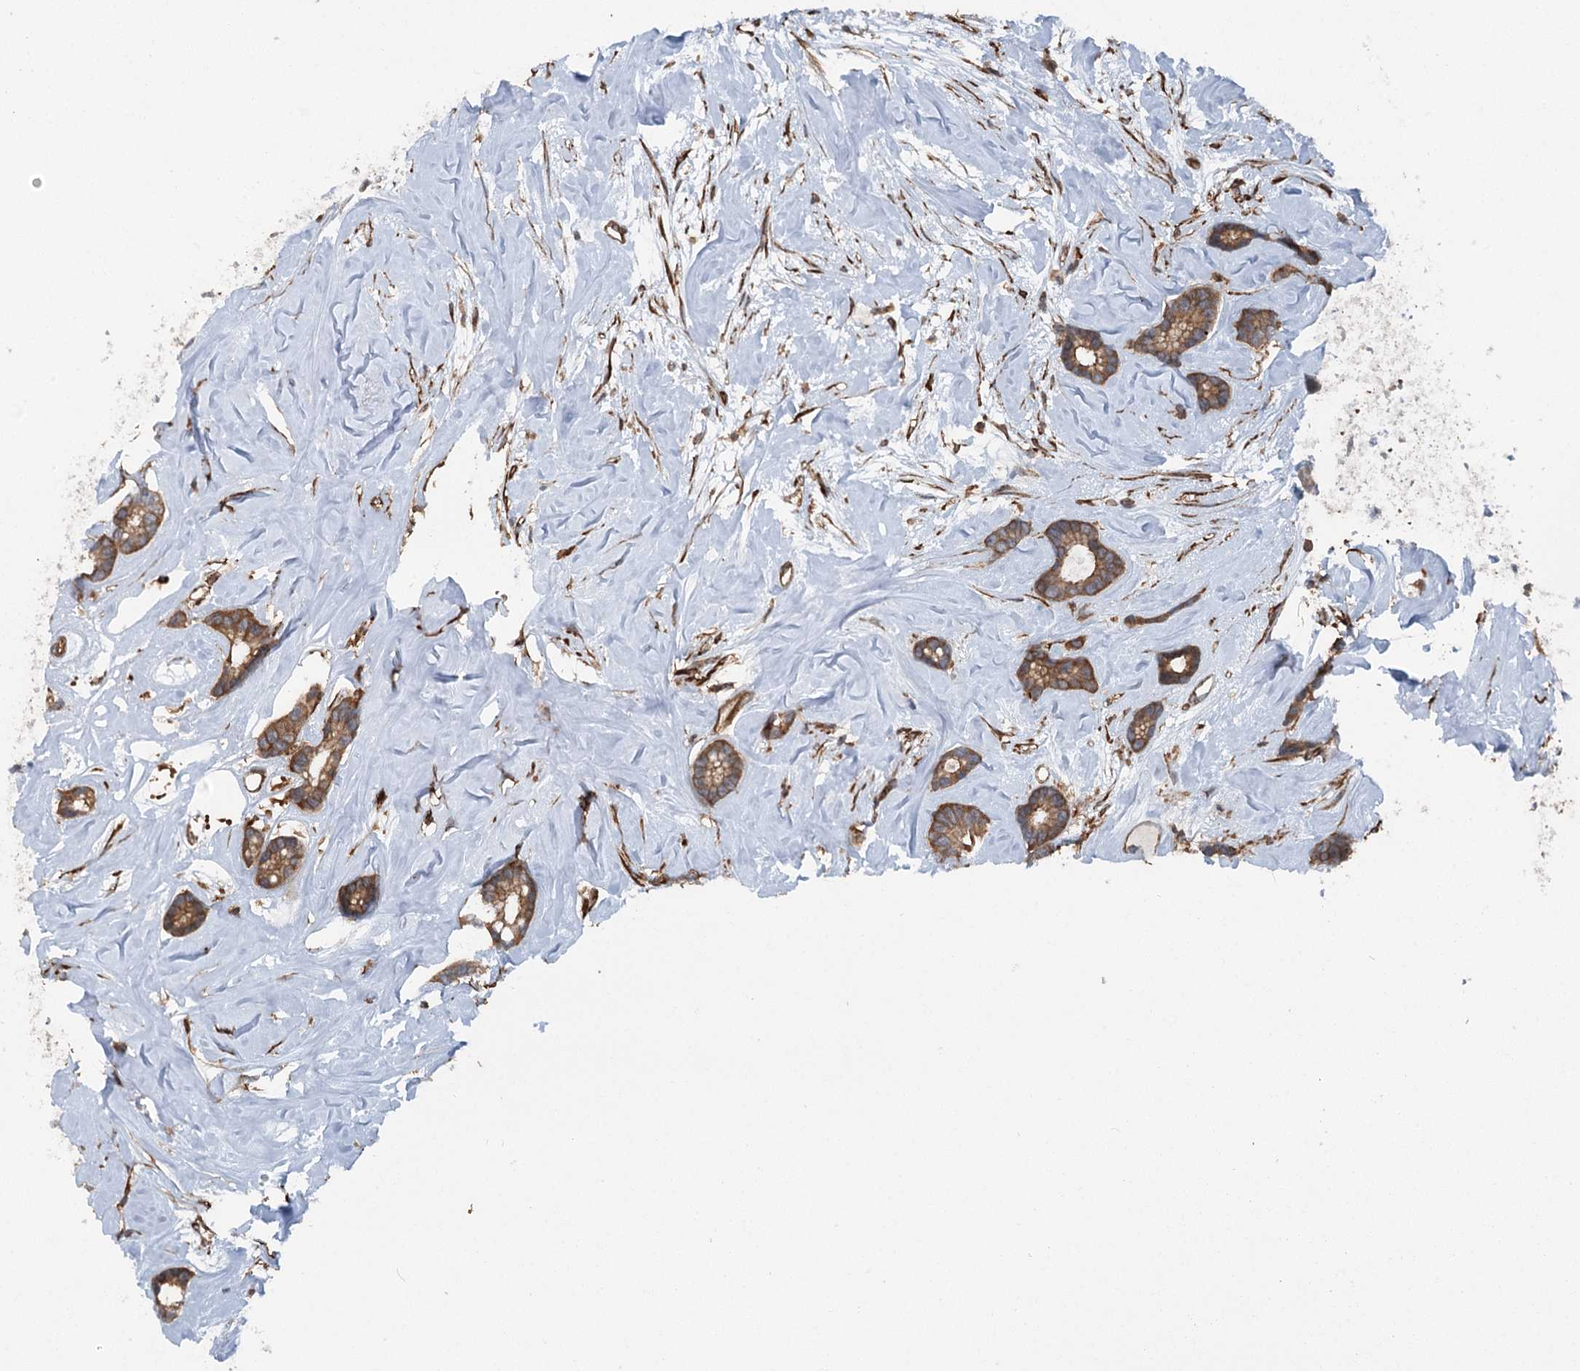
{"staining": {"intensity": "strong", "quantity": ">75%", "location": "cytoplasmic/membranous"}, "tissue": "breast cancer", "cell_type": "Tumor cells", "image_type": "cancer", "snomed": [{"axis": "morphology", "description": "Duct carcinoma"}, {"axis": "topography", "description": "Breast"}], "caption": "The photomicrograph exhibits staining of breast invasive ductal carcinoma, revealing strong cytoplasmic/membranous protein expression (brown color) within tumor cells.", "gene": "IQSEC1", "patient": {"sex": "female", "age": 87}}